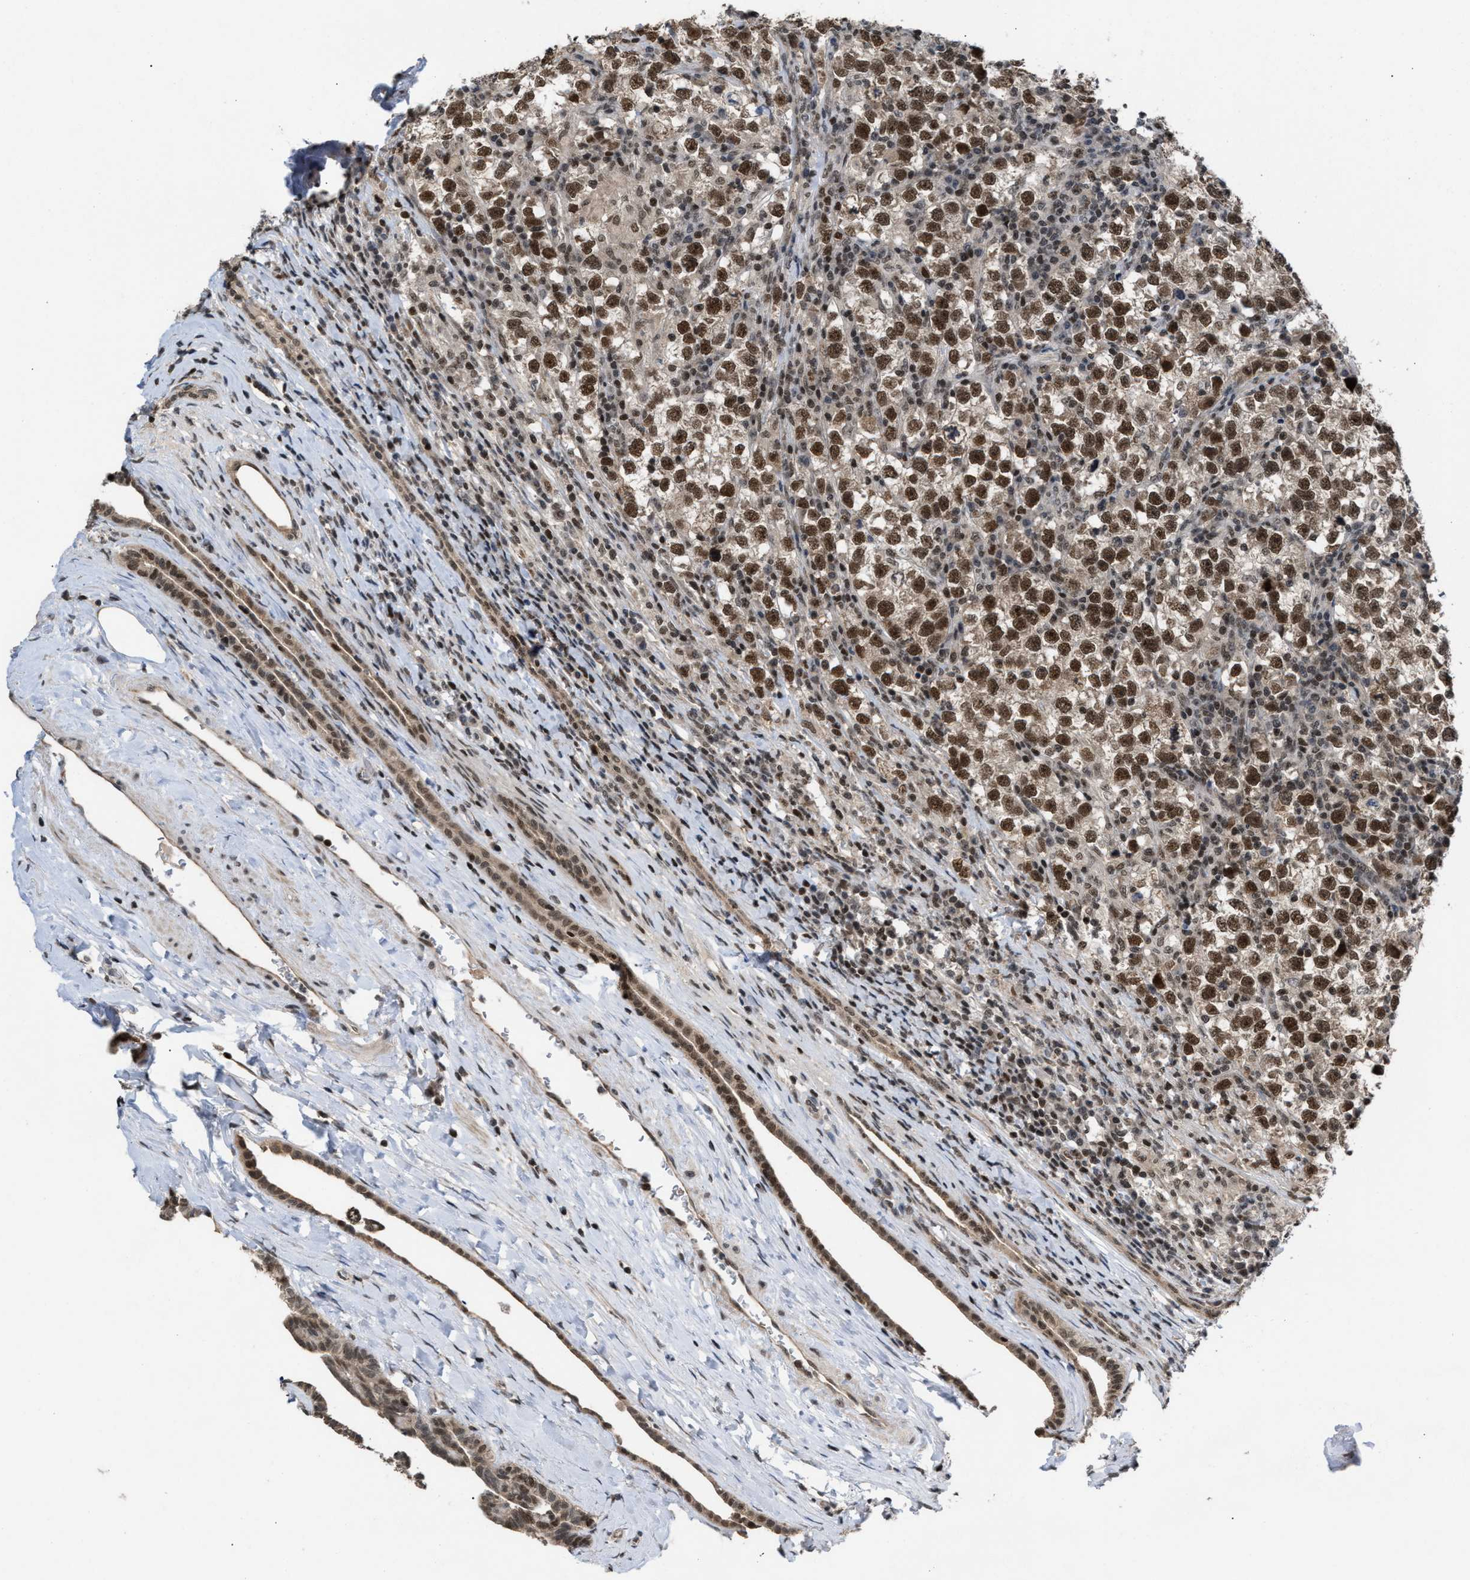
{"staining": {"intensity": "strong", "quantity": ">75%", "location": "nuclear"}, "tissue": "testis cancer", "cell_type": "Tumor cells", "image_type": "cancer", "snomed": [{"axis": "morphology", "description": "Normal tissue, NOS"}, {"axis": "morphology", "description": "Seminoma, NOS"}, {"axis": "topography", "description": "Testis"}], "caption": "Strong nuclear positivity for a protein is seen in approximately >75% of tumor cells of testis cancer using IHC.", "gene": "C9orf78", "patient": {"sex": "male", "age": 43}}